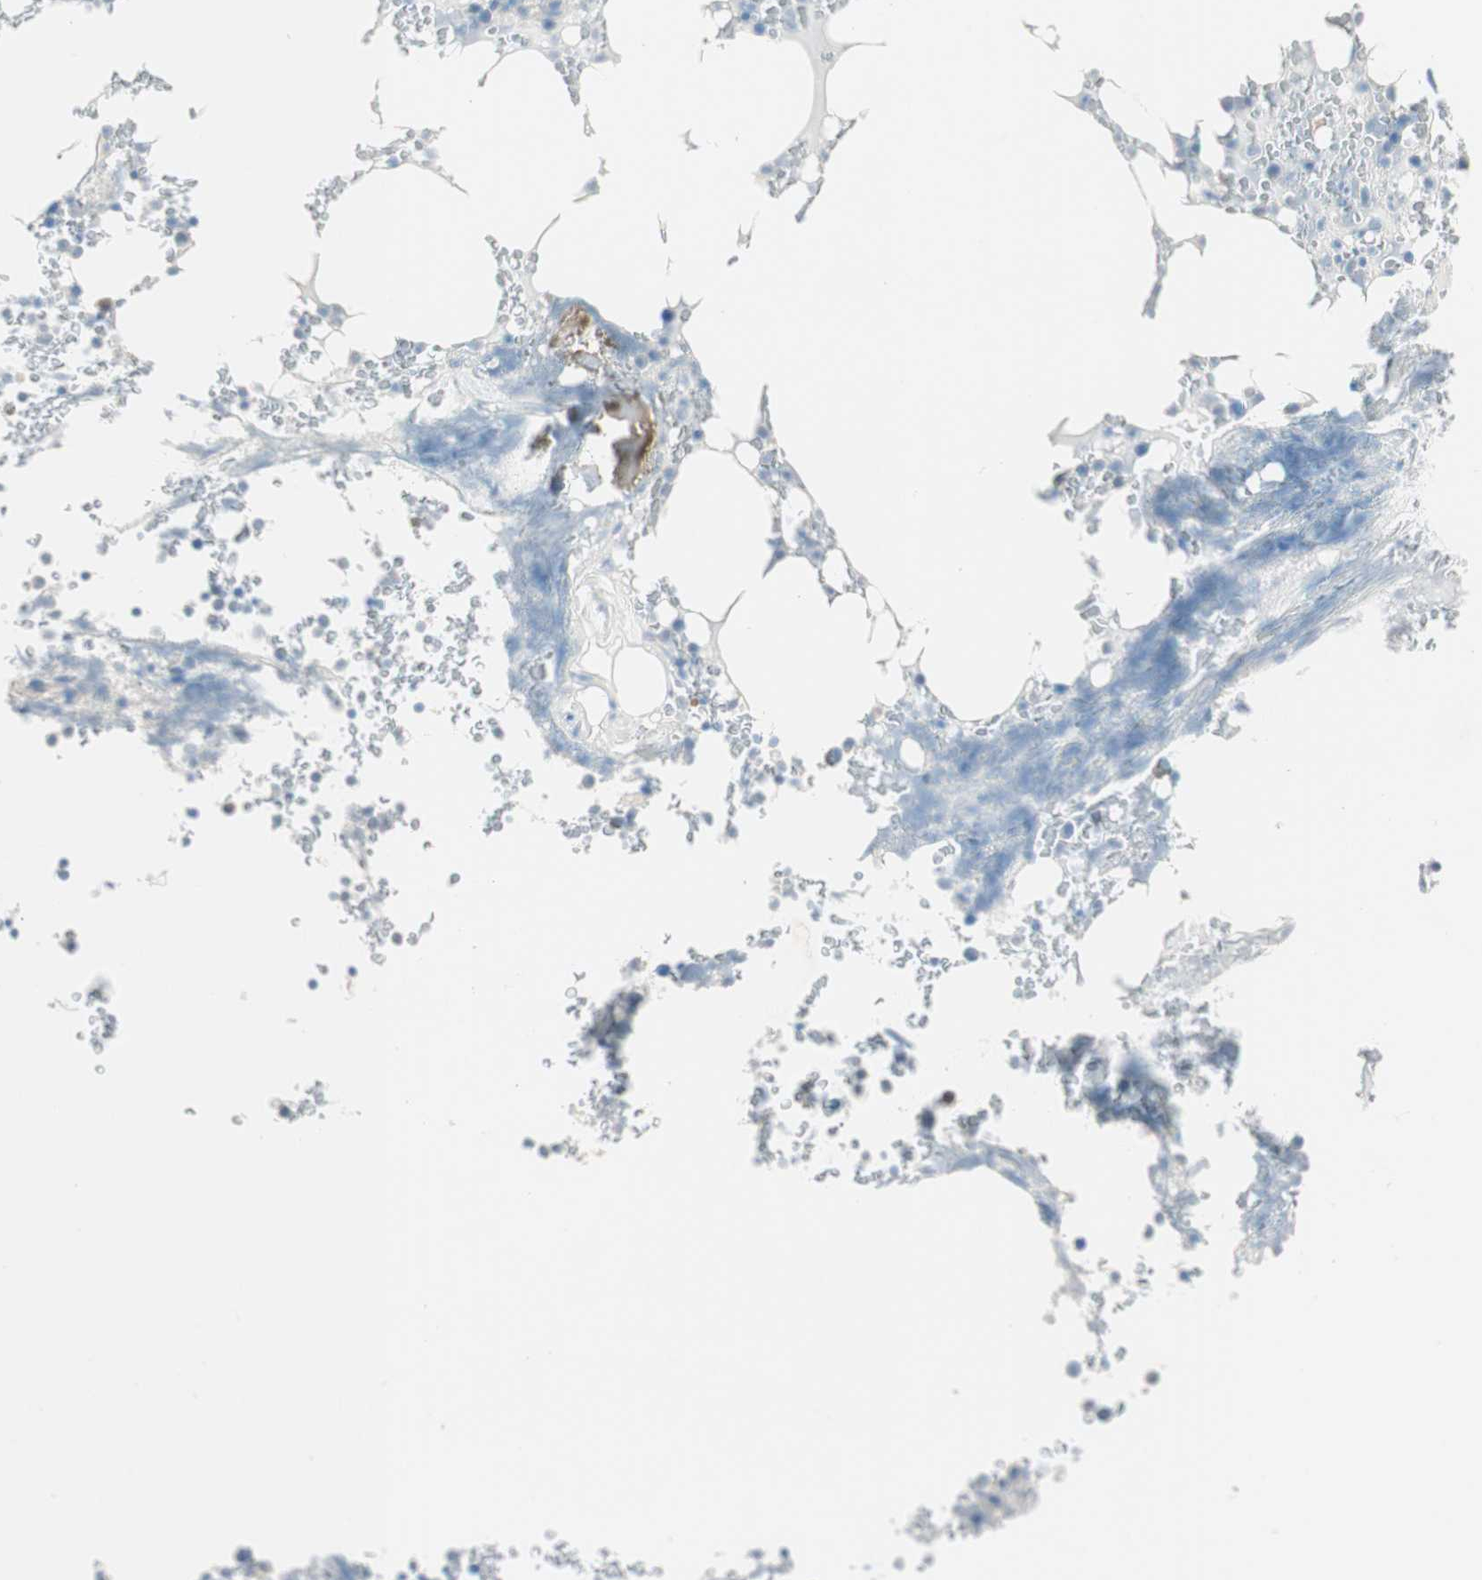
{"staining": {"intensity": "negative", "quantity": "none", "location": "none"}, "tissue": "bone marrow", "cell_type": "Hematopoietic cells", "image_type": "normal", "snomed": [{"axis": "morphology", "description": "Normal tissue, NOS"}, {"axis": "topography", "description": "Bone marrow"}], "caption": "A high-resolution micrograph shows IHC staining of benign bone marrow, which reveals no significant positivity in hematopoietic cells.", "gene": "HPGD", "patient": {"sex": "female", "age": 66}}